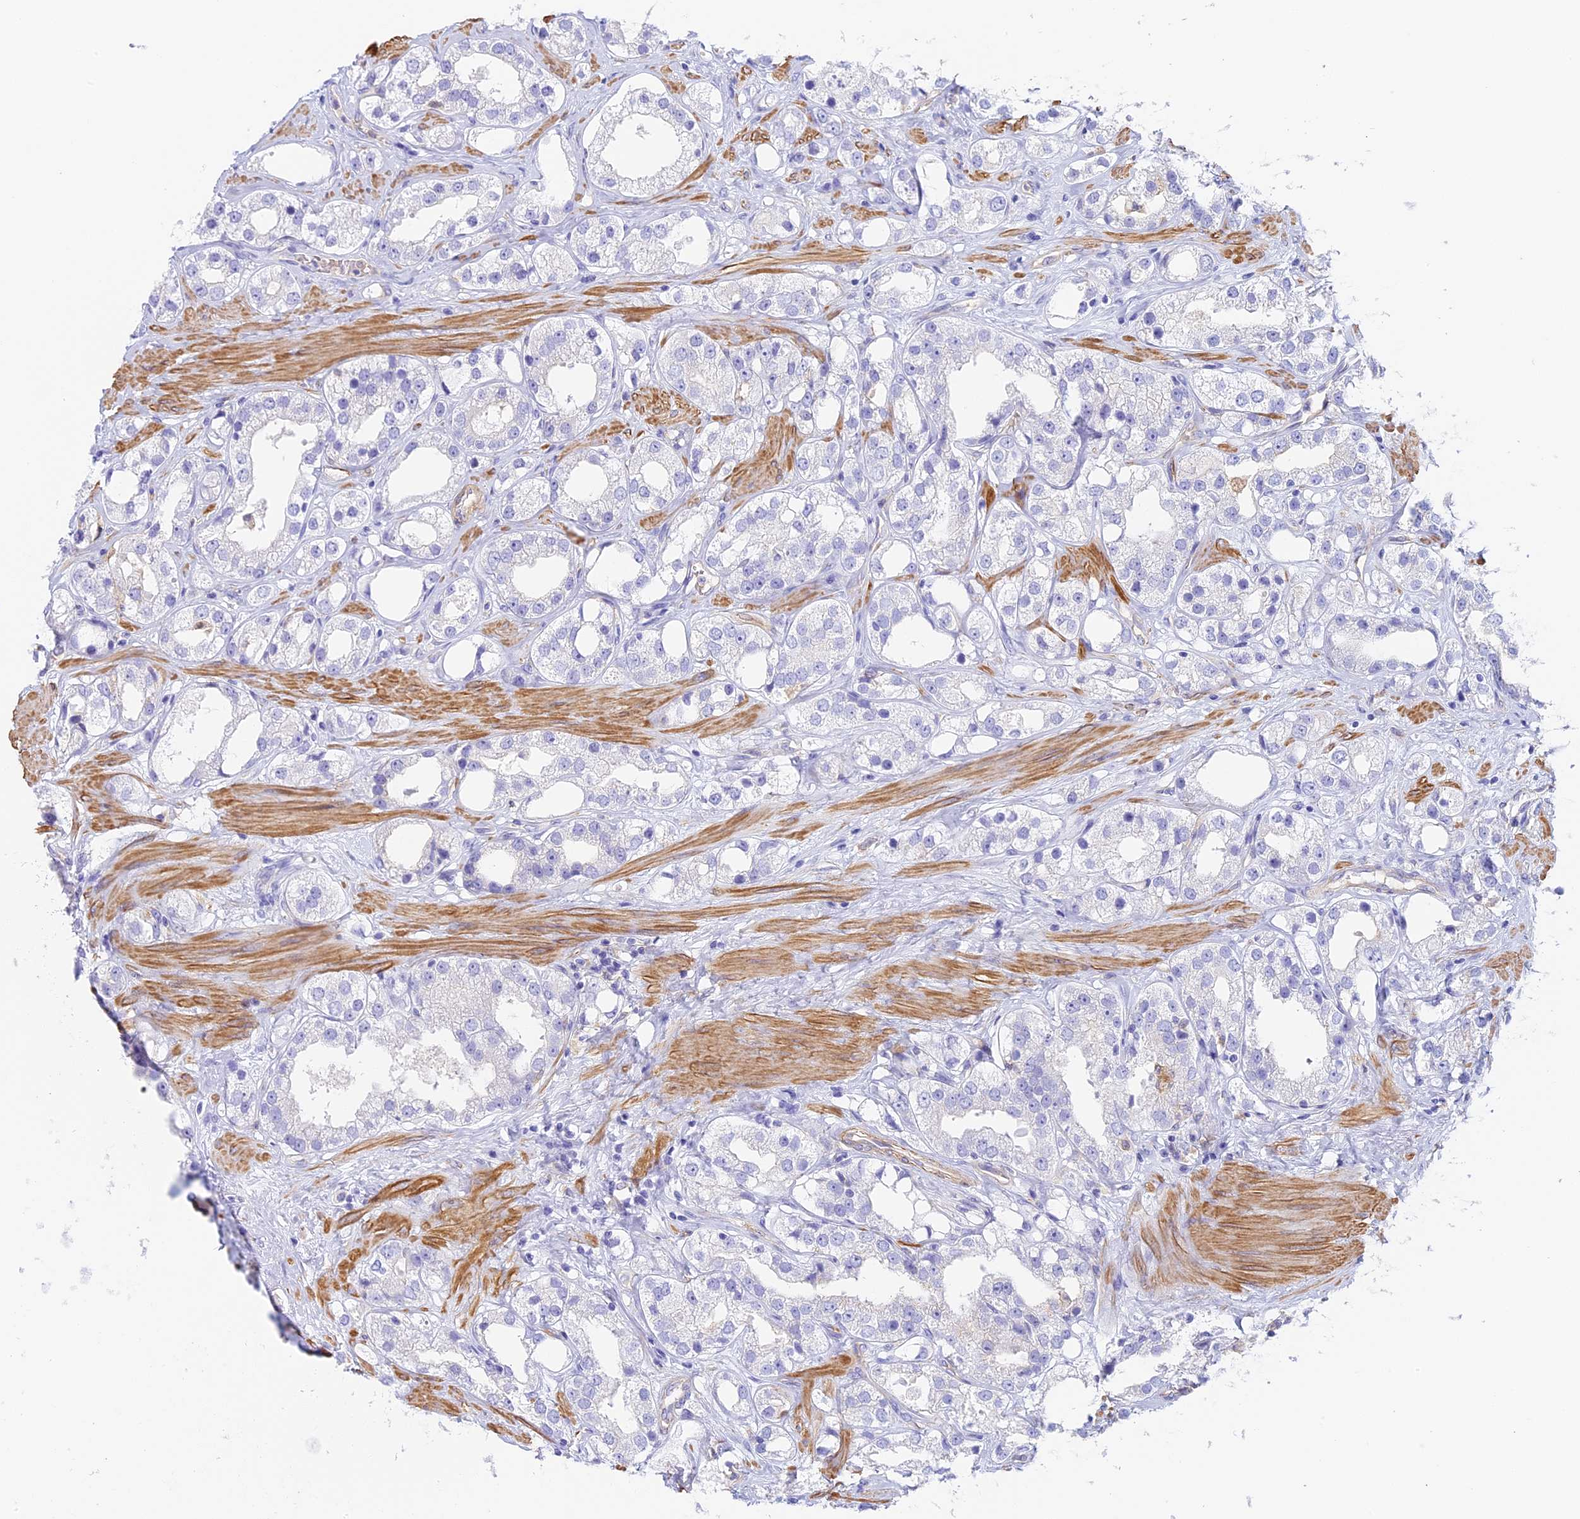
{"staining": {"intensity": "negative", "quantity": "none", "location": "none"}, "tissue": "prostate cancer", "cell_type": "Tumor cells", "image_type": "cancer", "snomed": [{"axis": "morphology", "description": "Adenocarcinoma, NOS"}, {"axis": "topography", "description": "Prostate"}], "caption": "There is no significant positivity in tumor cells of adenocarcinoma (prostate).", "gene": "HOMER3", "patient": {"sex": "male", "age": 79}}